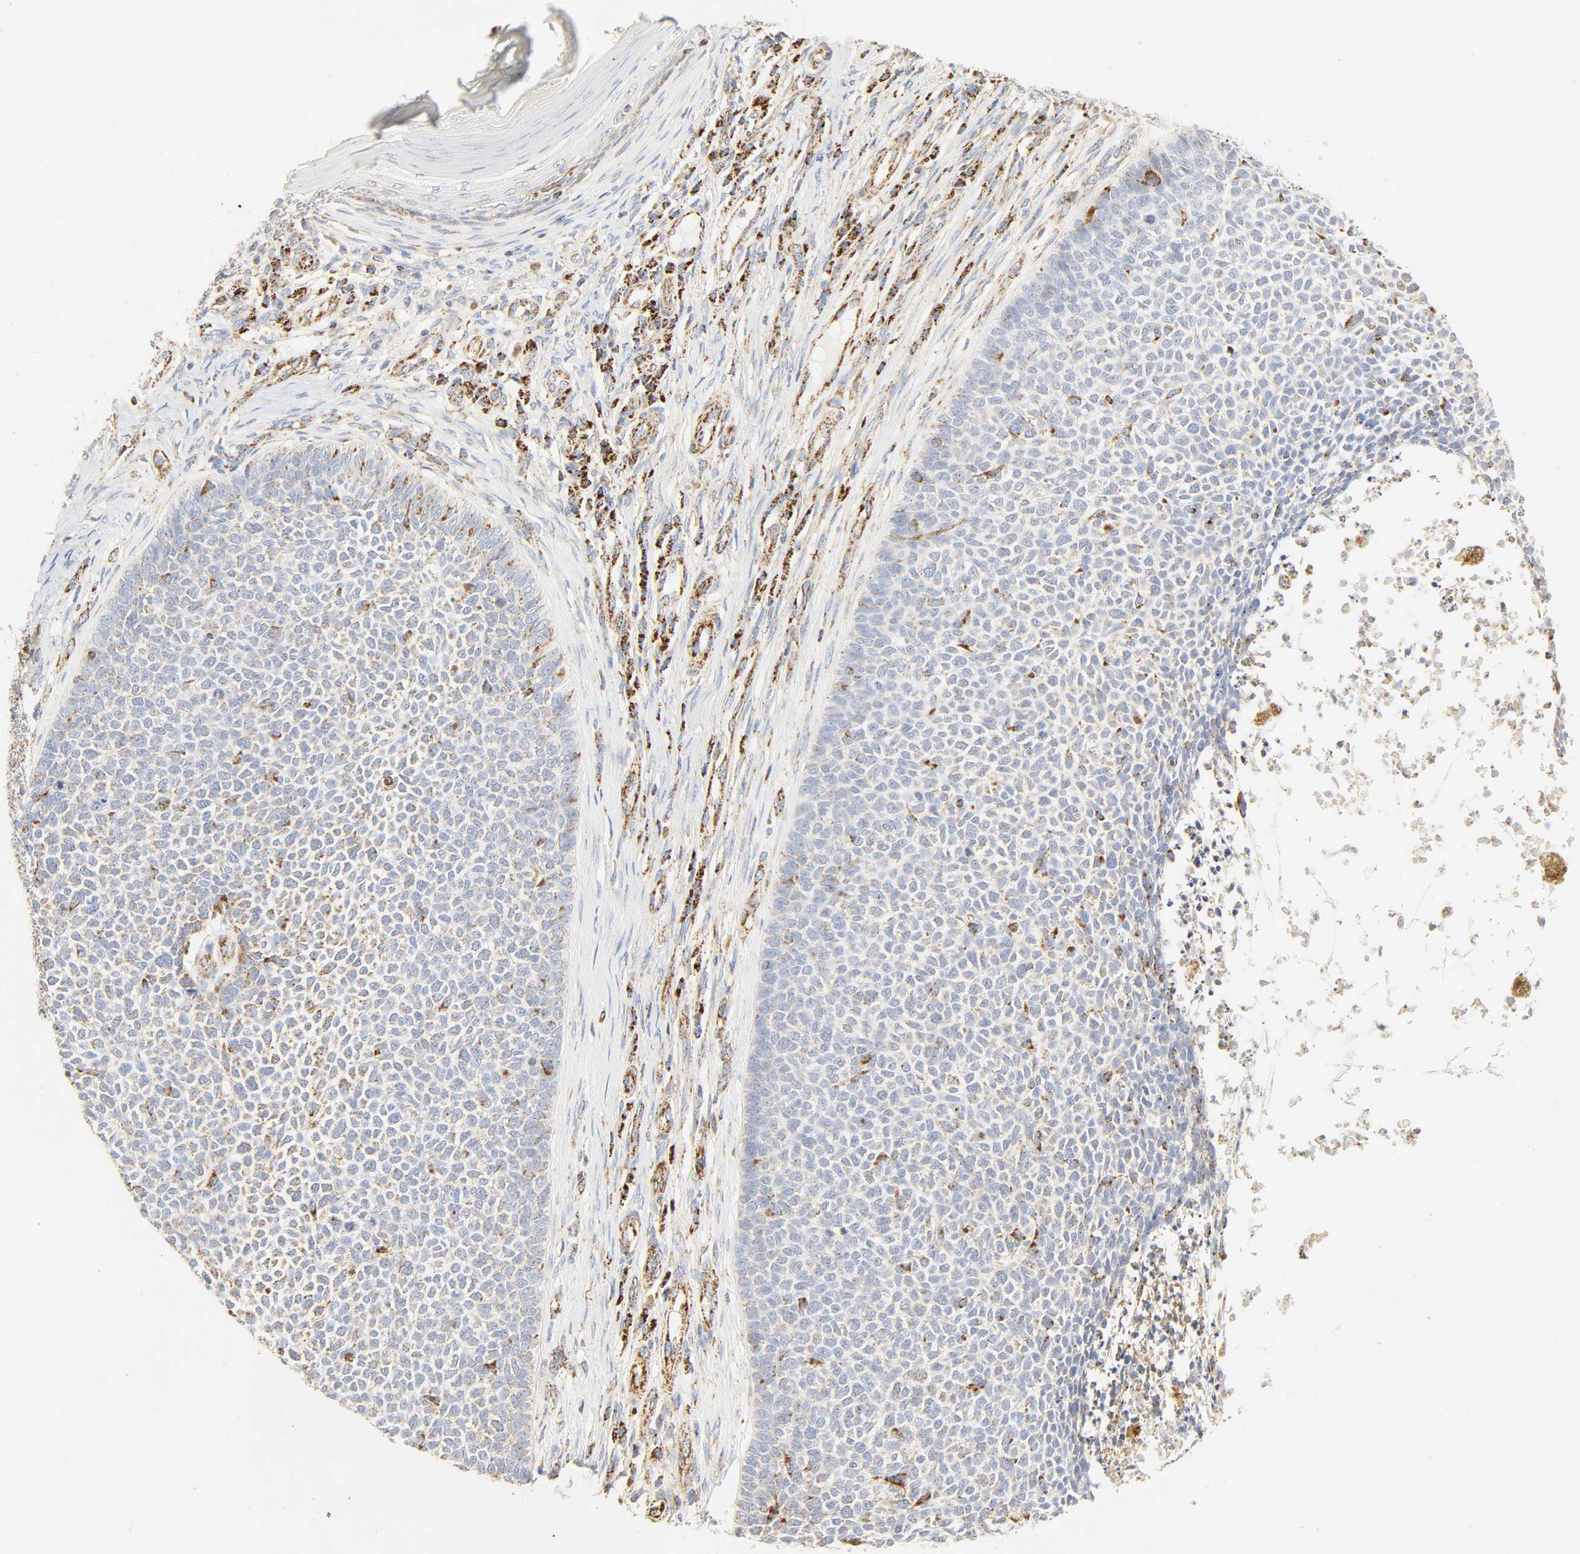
{"staining": {"intensity": "weak", "quantity": "<25%", "location": "cytoplasmic/membranous"}, "tissue": "skin cancer", "cell_type": "Tumor cells", "image_type": "cancer", "snomed": [{"axis": "morphology", "description": "Basal cell carcinoma"}, {"axis": "topography", "description": "Skin"}], "caption": "A micrograph of skin cancer (basal cell carcinoma) stained for a protein exhibits no brown staining in tumor cells.", "gene": "ACAT1", "patient": {"sex": "female", "age": 84}}